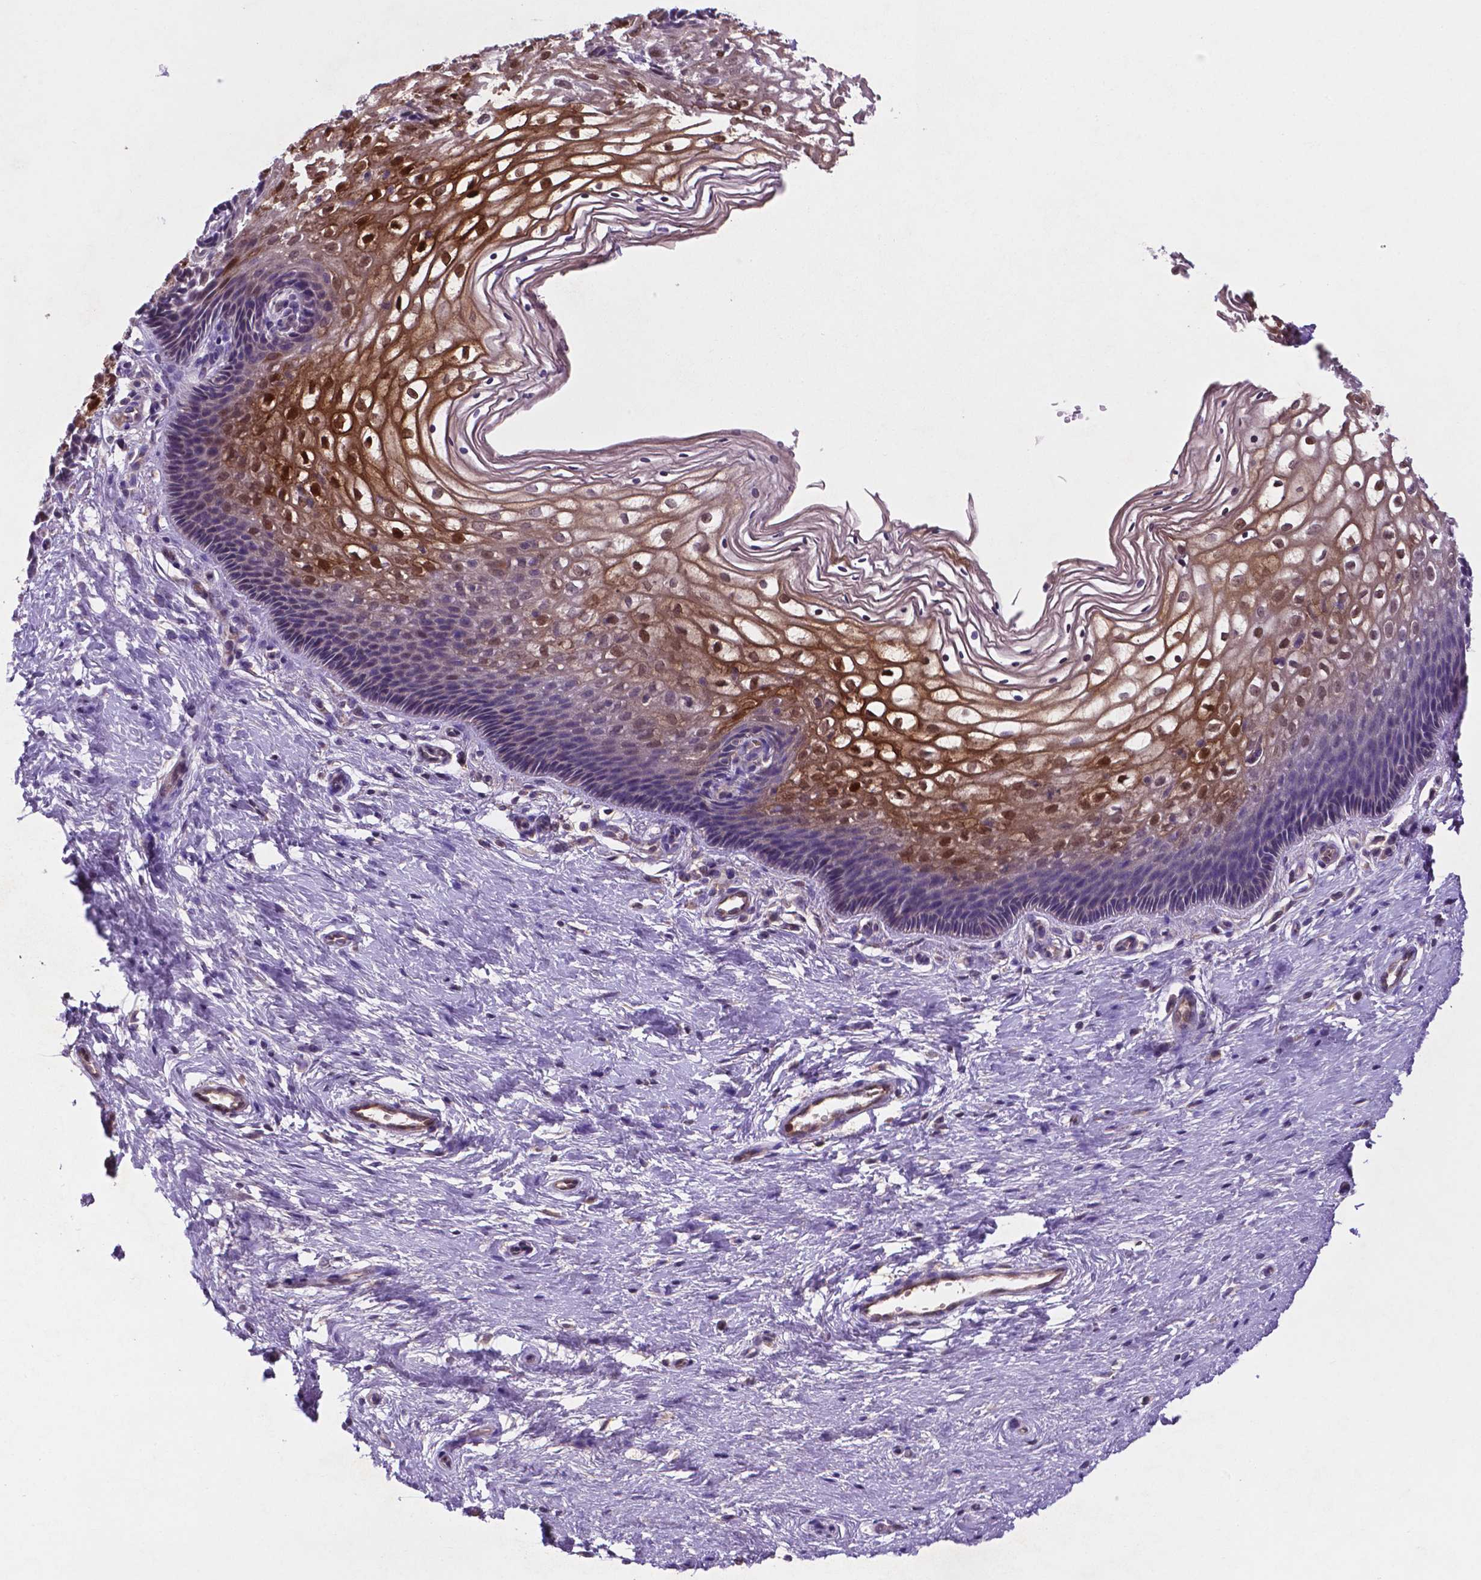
{"staining": {"intensity": "moderate", "quantity": ">75%", "location": "cytoplasmic/membranous,nuclear"}, "tissue": "cervix", "cell_type": "Glandular cells", "image_type": "normal", "snomed": [{"axis": "morphology", "description": "Normal tissue, NOS"}, {"axis": "topography", "description": "Cervix"}], "caption": "Moderate cytoplasmic/membranous,nuclear staining is present in approximately >75% of glandular cells in normal cervix. (DAB (3,3'-diaminobenzidine) IHC, brown staining for protein, blue staining for nuclei).", "gene": "TM4SF20", "patient": {"sex": "female", "age": 34}}